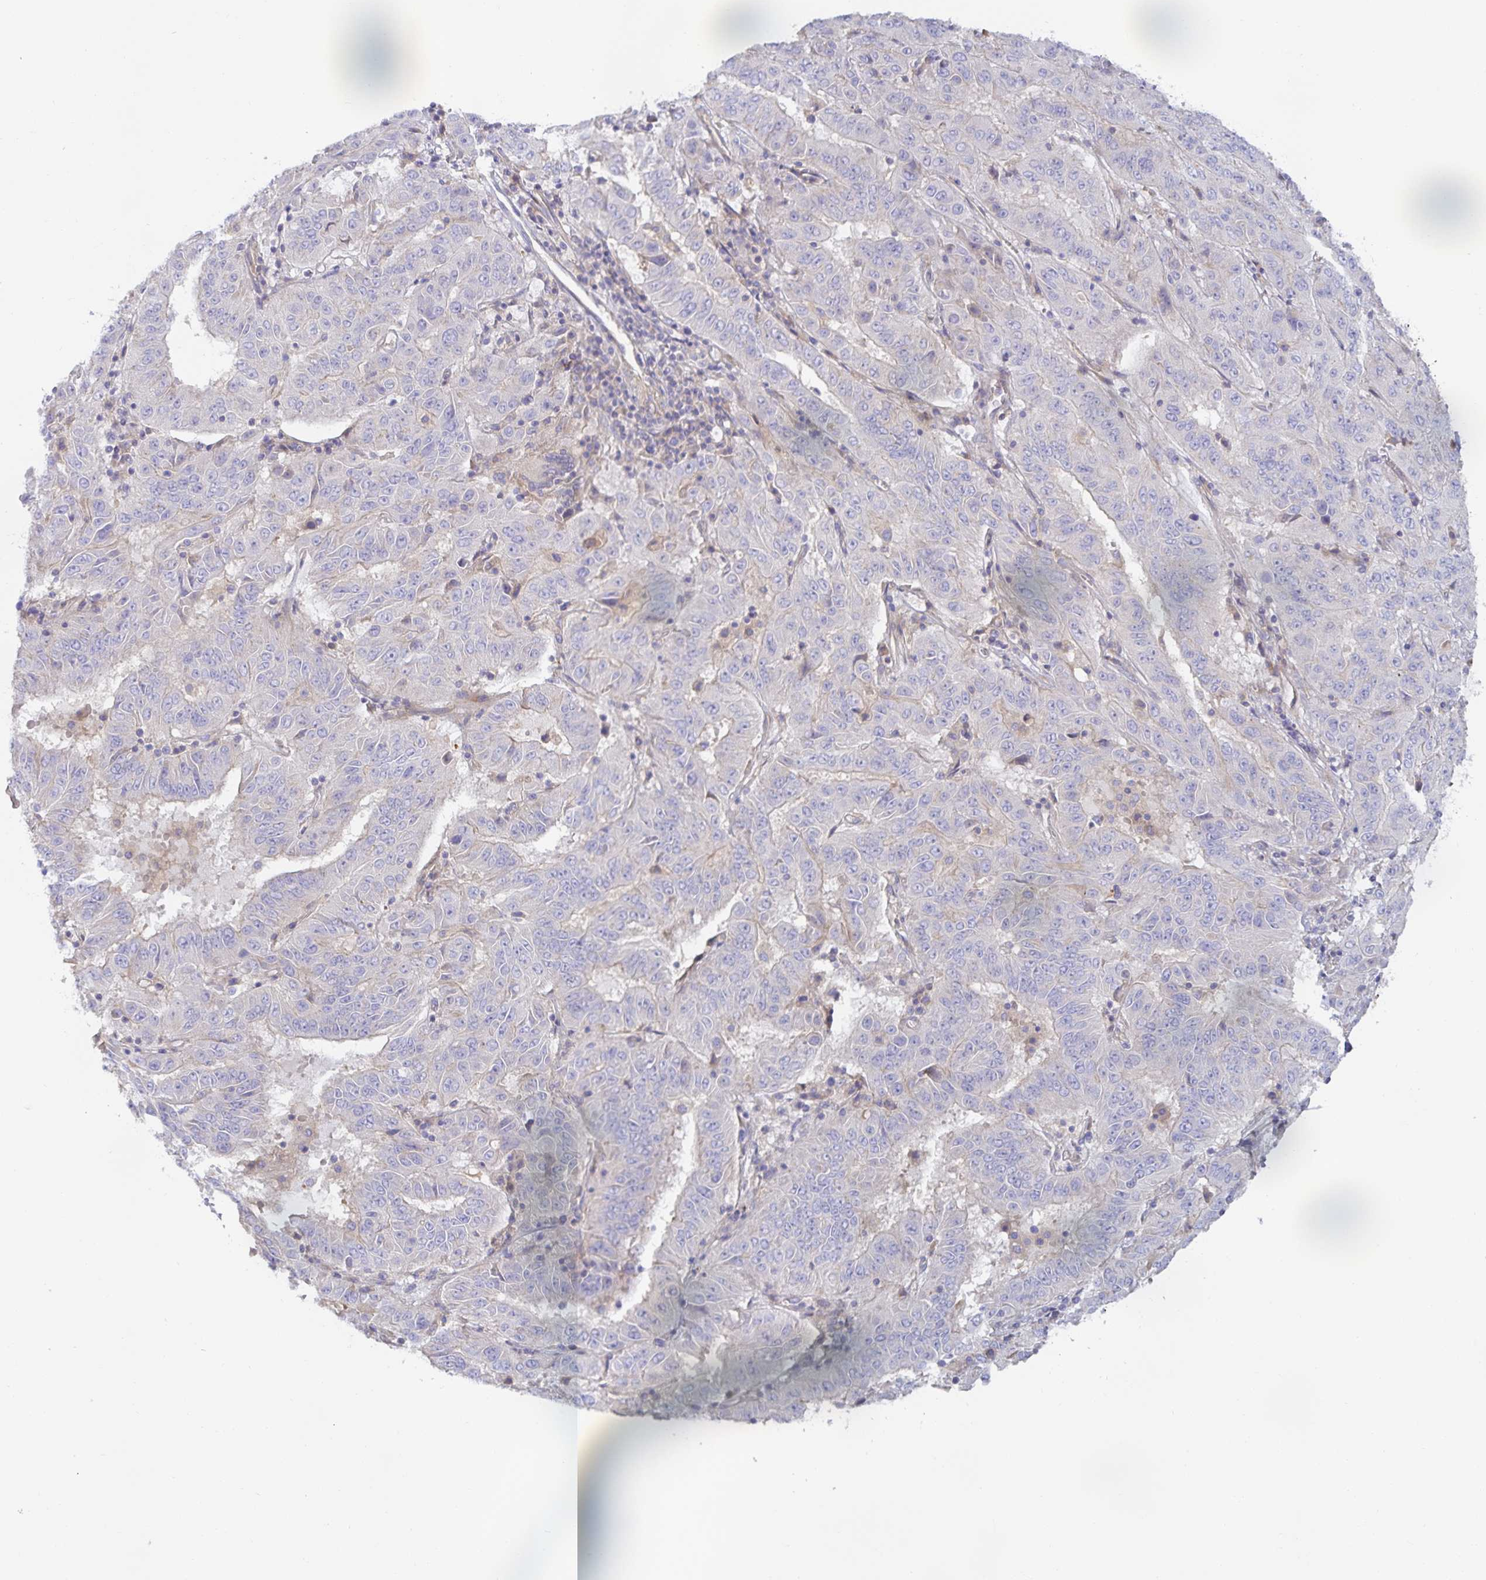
{"staining": {"intensity": "negative", "quantity": "none", "location": "none"}, "tissue": "pancreatic cancer", "cell_type": "Tumor cells", "image_type": "cancer", "snomed": [{"axis": "morphology", "description": "Adenocarcinoma, NOS"}, {"axis": "topography", "description": "Pancreas"}], "caption": "Image shows no protein staining in tumor cells of adenocarcinoma (pancreatic) tissue.", "gene": "METTL22", "patient": {"sex": "male", "age": 63}}